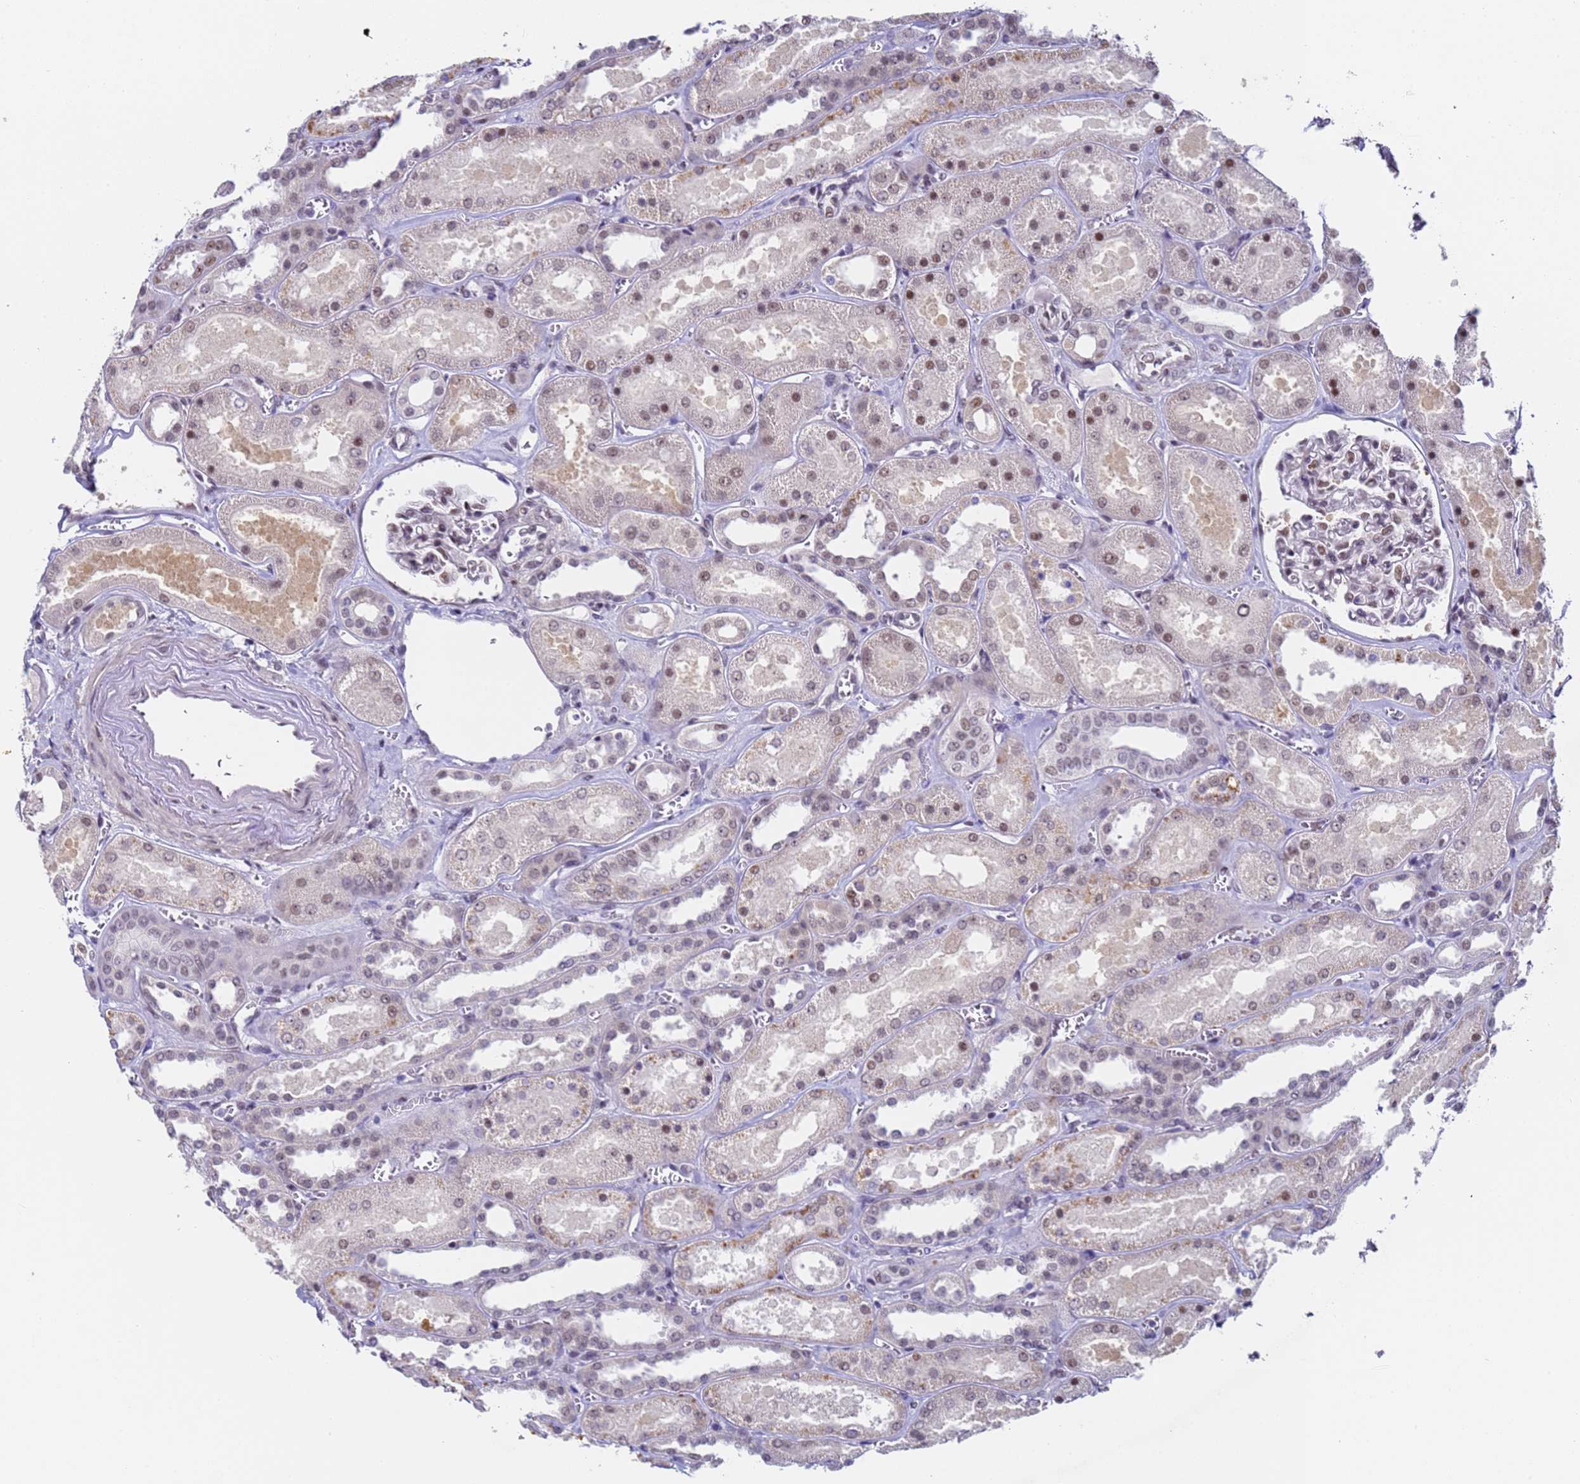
{"staining": {"intensity": "weak", "quantity": "<25%", "location": "nuclear"}, "tissue": "kidney", "cell_type": "Cells in glomeruli", "image_type": "normal", "snomed": [{"axis": "morphology", "description": "Normal tissue, NOS"}, {"axis": "morphology", "description": "Adenocarcinoma, NOS"}, {"axis": "topography", "description": "Kidney"}], "caption": "Immunohistochemistry (IHC) image of benign human kidney stained for a protein (brown), which shows no staining in cells in glomeruli.", "gene": "FNBP4", "patient": {"sex": "female", "age": 68}}